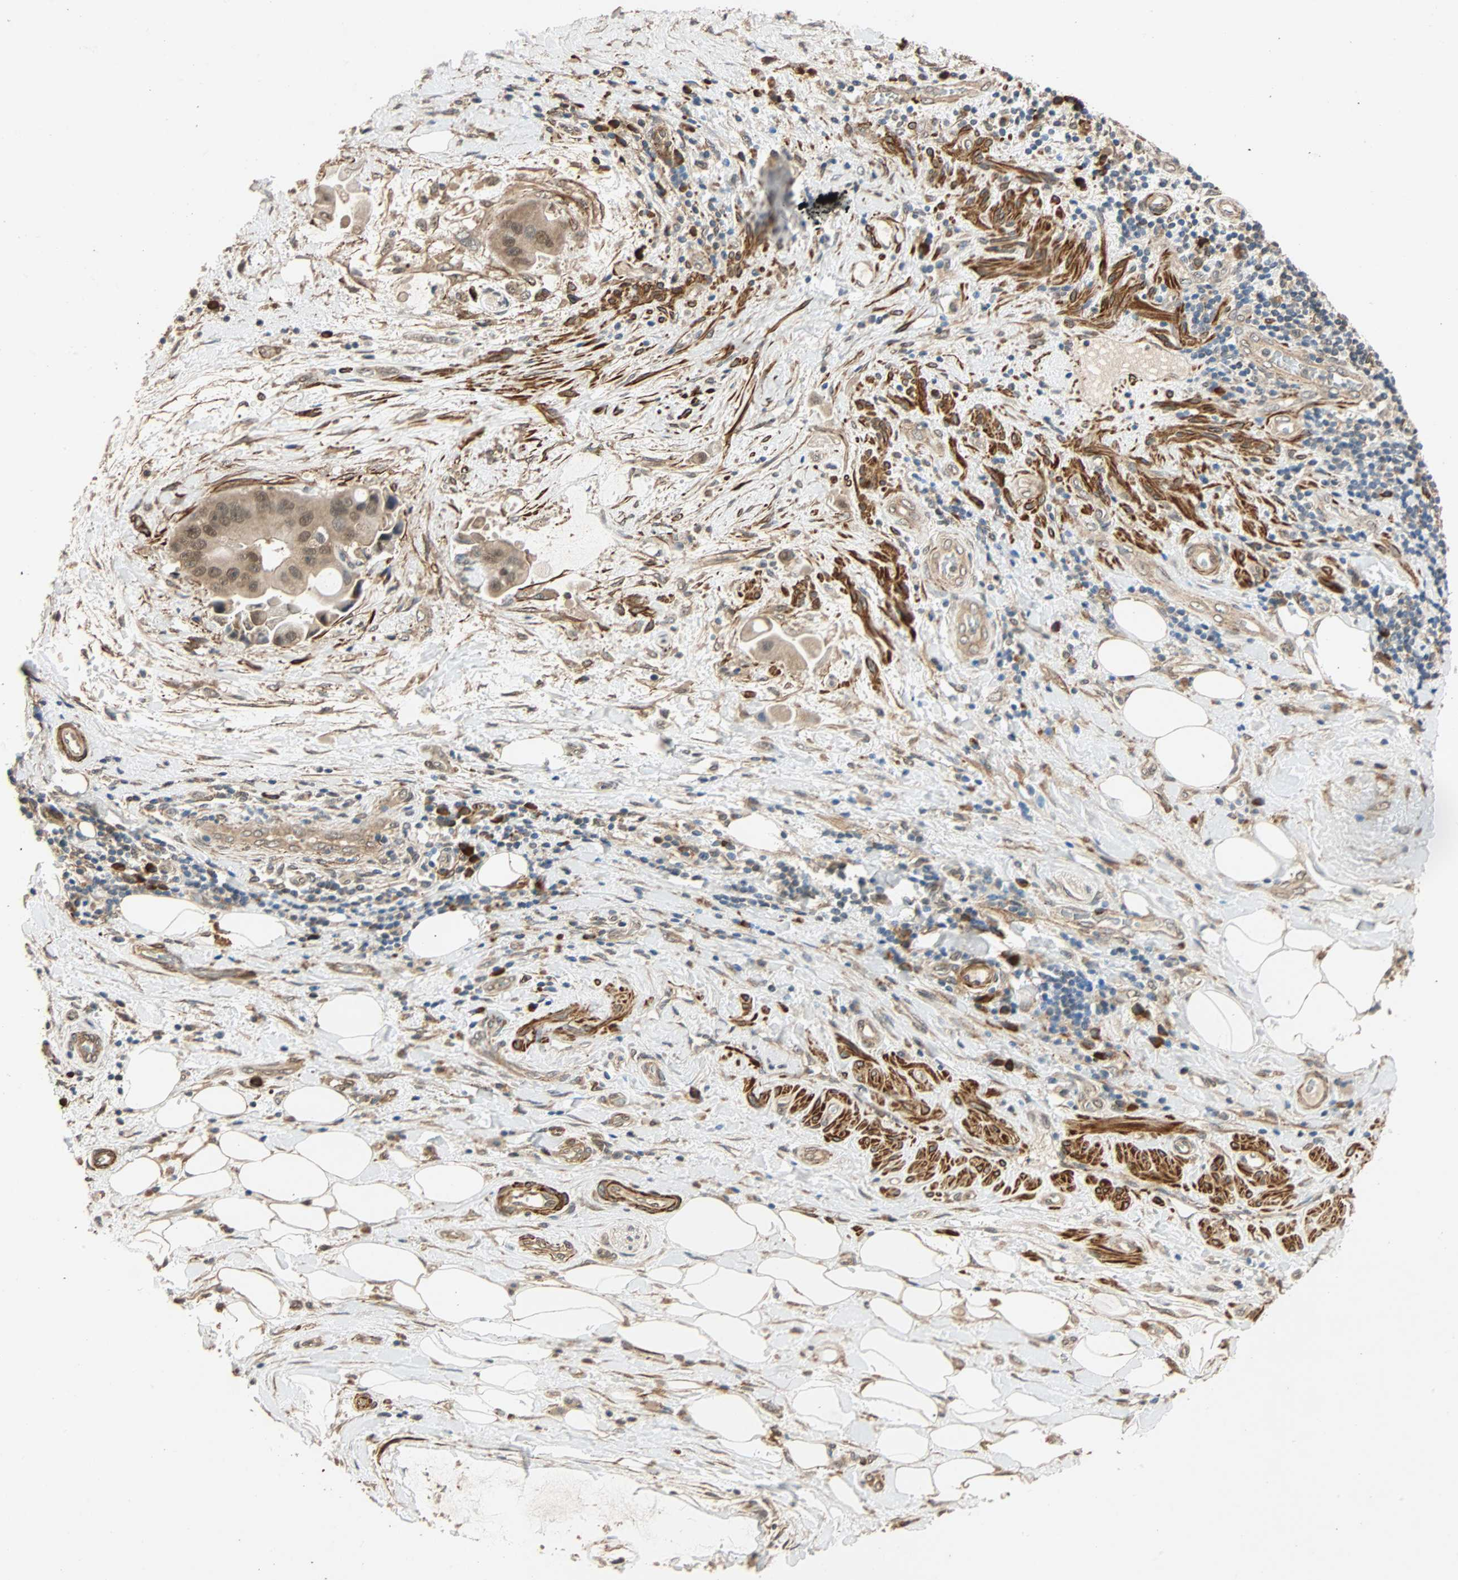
{"staining": {"intensity": "moderate", "quantity": "<25%", "location": "cytoplasmic/membranous"}, "tissue": "liver cancer", "cell_type": "Tumor cells", "image_type": "cancer", "snomed": [{"axis": "morphology", "description": "Normal tissue, NOS"}, {"axis": "morphology", "description": "Cholangiocarcinoma"}, {"axis": "topography", "description": "Liver"}, {"axis": "topography", "description": "Peripheral nerve tissue"}], "caption": "High-power microscopy captured an IHC micrograph of liver cholangiocarcinoma, revealing moderate cytoplasmic/membranous staining in about <25% of tumor cells. The protein is shown in brown color, while the nuclei are stained blue.", "gene": "QSER1", "patient": {"sex": "male", "age": 50}}